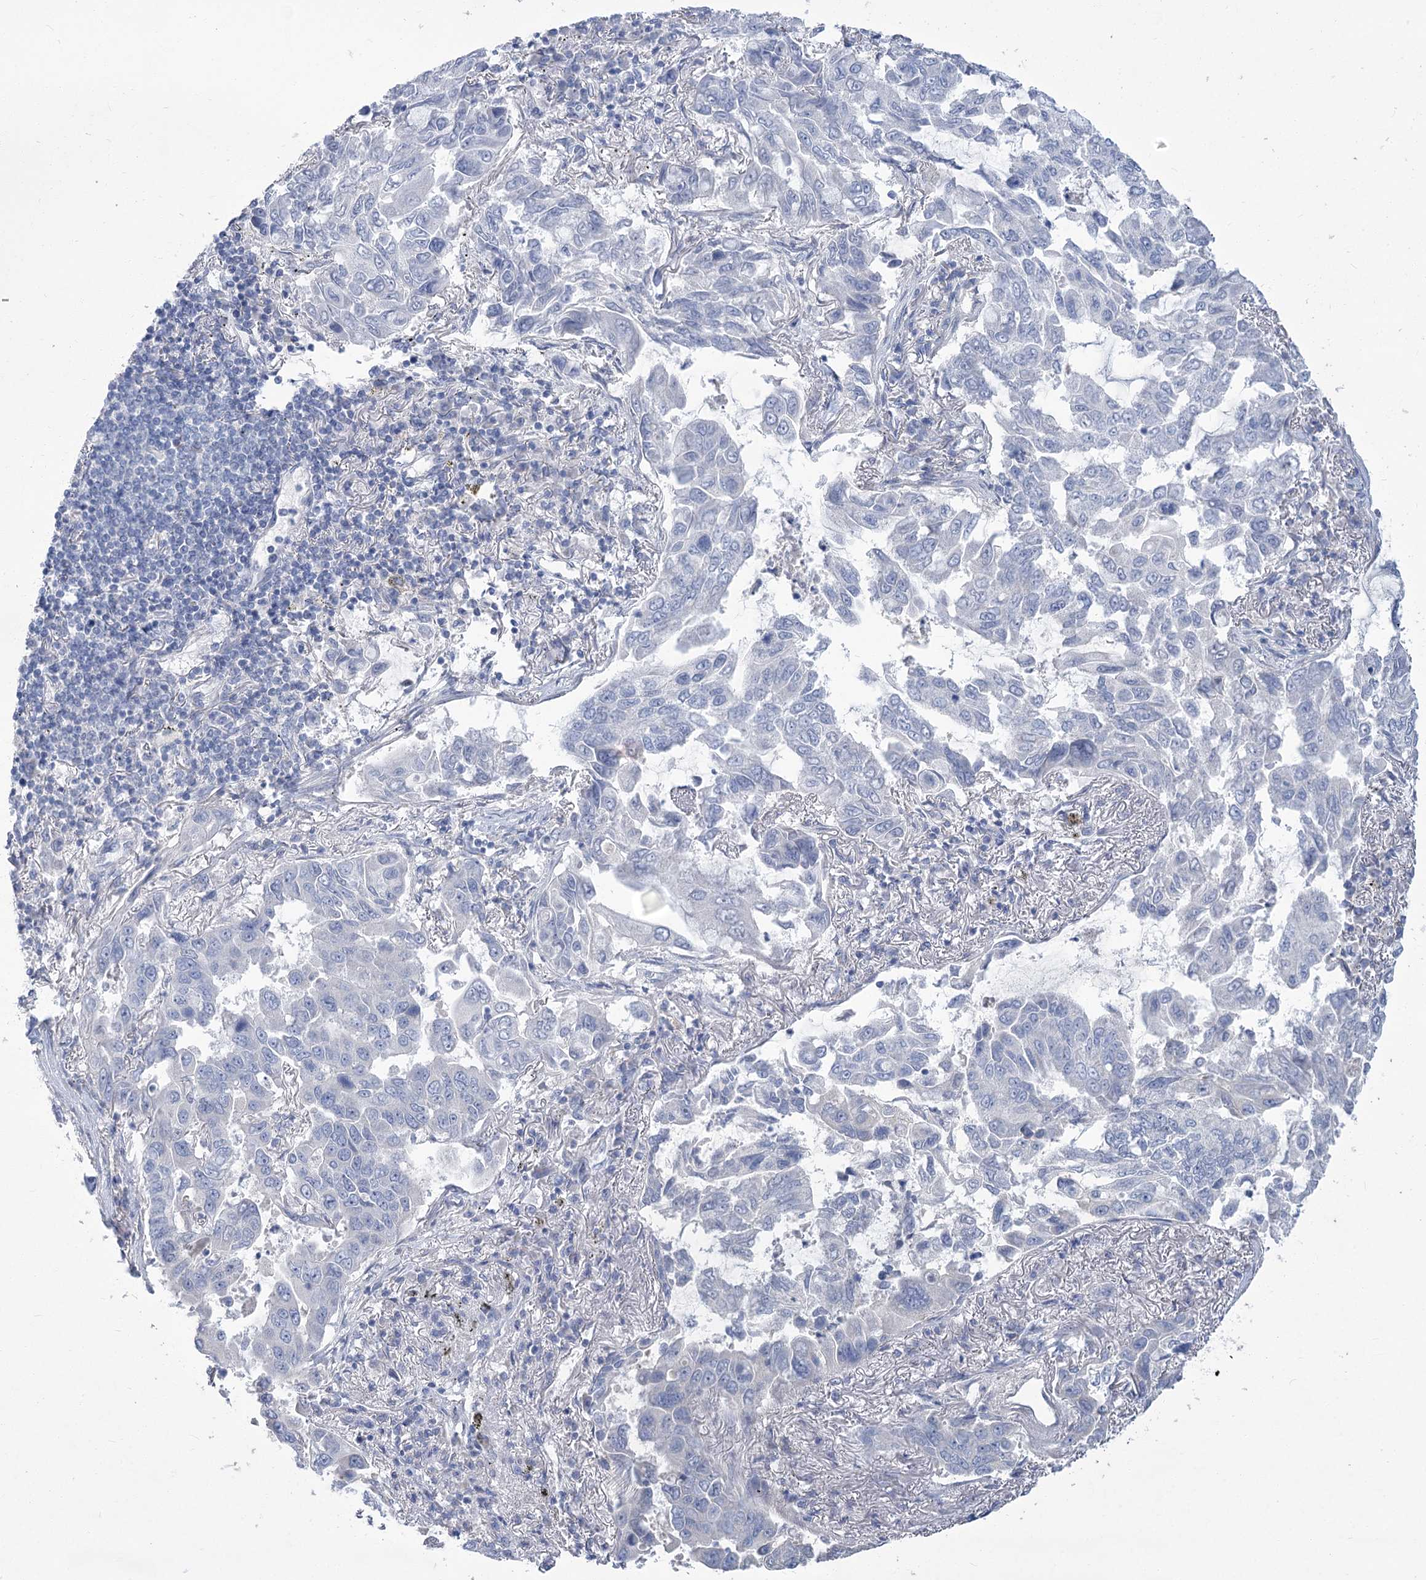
{"staining": {"intensity": "negative", "quantity": "none", "location": "none"}, "tissue": "lung cancer", "cell_type": "Tumor cells", "image_type": "cancer", "snomed": [{"axis": "morphology", "description": "Adenocarcinoma, NOS"}, {"axis": "topography", "description": "Lung"}], "caption": "The photomicrograph demonstrates no staining of tumor cells in lung adenocarcinoma.", "gene": "SLC9A3", "patient": {"sex": "male", "age": 64}}